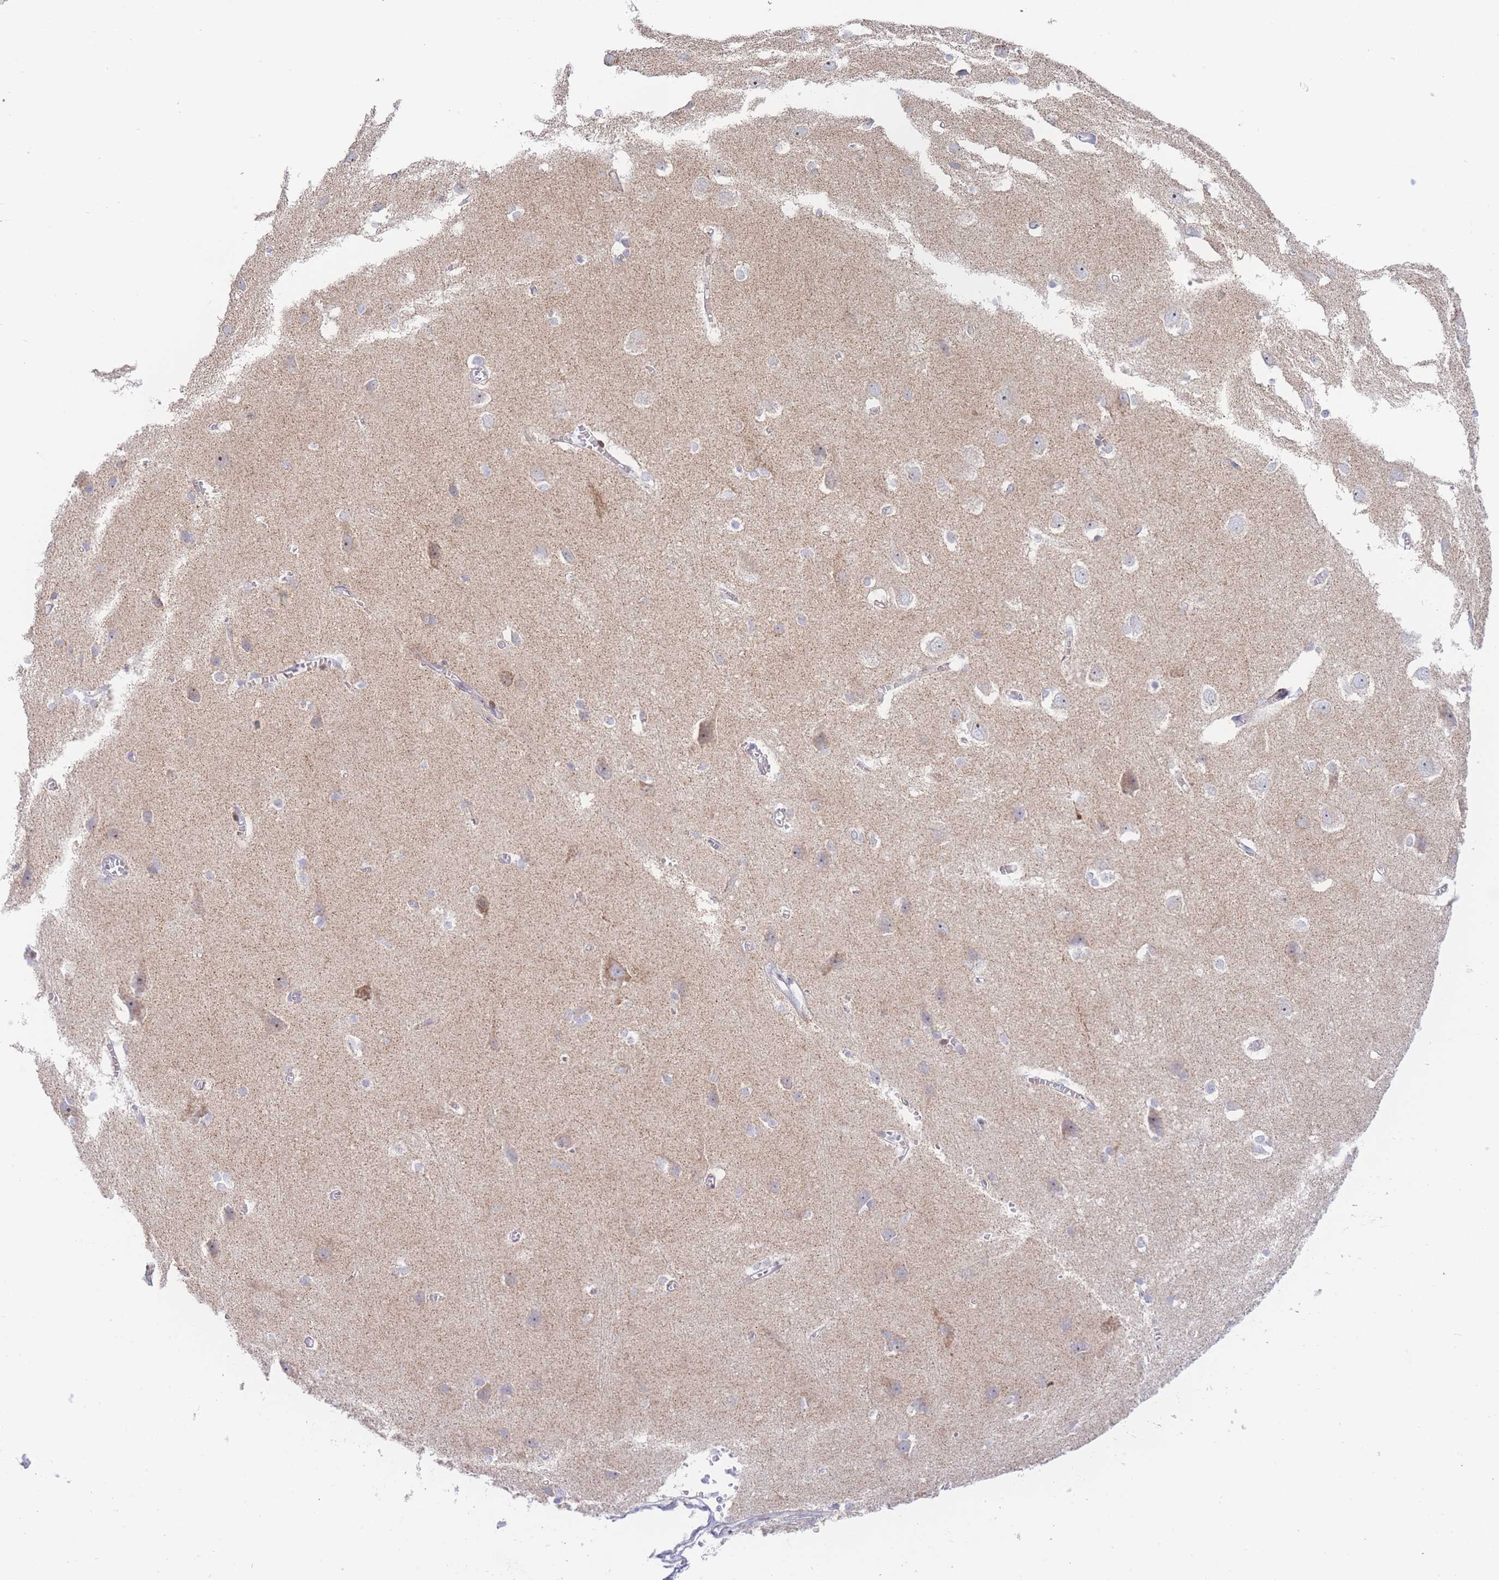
{"staining": {"intensity": "negative", "quantity": "none", "location": "none"}, "tissue": "cerebral cortex", "cell_type": "Endothelial cells", "image_type": "normal", "snomed": [{"axis": "morphology", "description": "Normal tissue, NOS"}, {"axis": "topography", "description": "Cerebral cortex"}], "caption": "Immunohistochemical staining of benign cerebral cortex exhibits no significant positivity in endothelial cells. (Brightfield microscopy of DAB (3,3'-diaminobenzidine) immunohistochemistry (IHC) at high magnification).", "gene": "GPAM", "patient": {"sex": "male", "age": 37}}